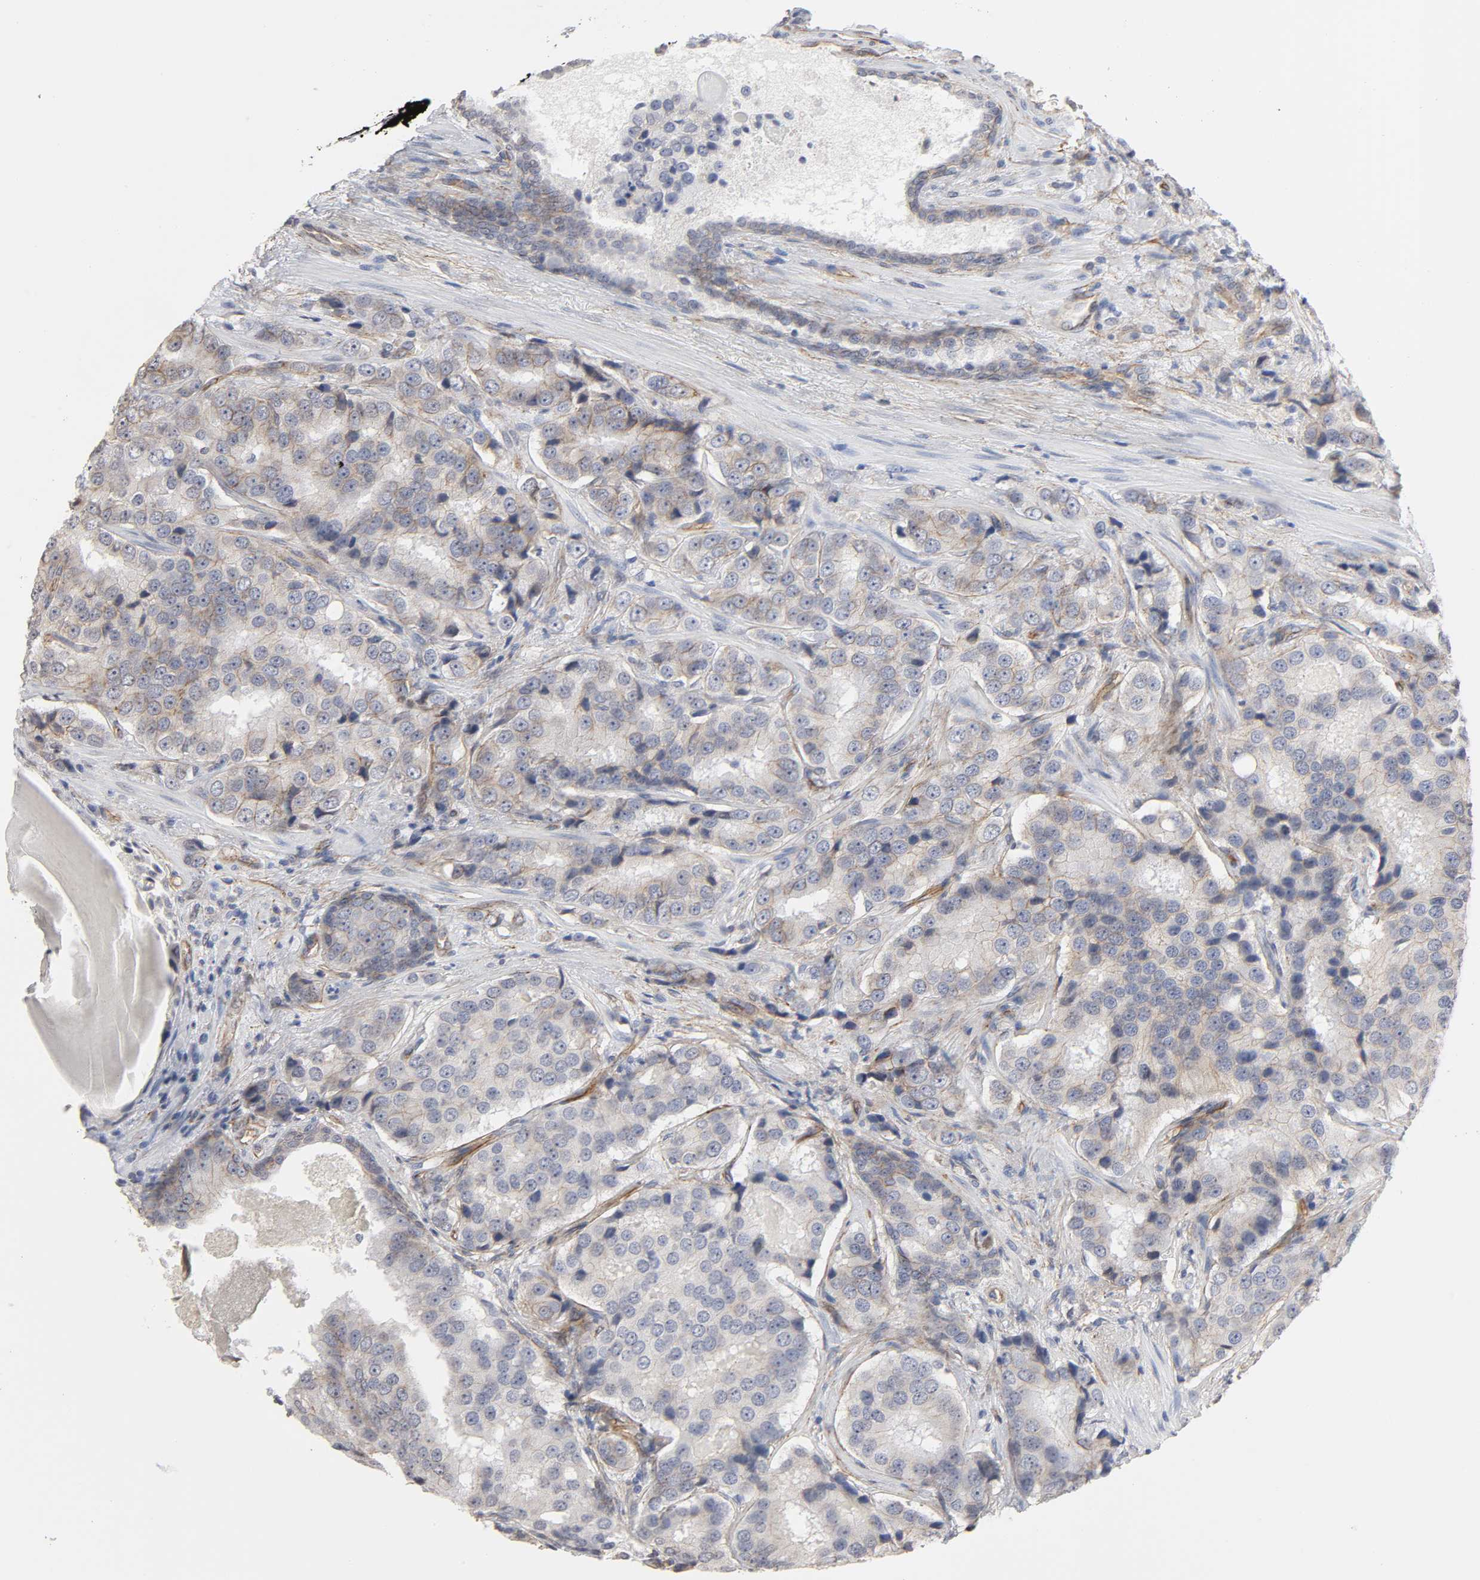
{"staining": {"intensity": "weak", "quantity": "25%-75%", "location": "cytoplasmic/membranous"}, "tissue": "prostate cancer", "cell_type": "Tumor cells", "image_type": "cancer", "snomed": [{"axis": "morphology", "description": "Adenocarcinoma, High grade"}, {"axis": "topography", "description": "Prostate"}], "caption": "Protein staining of prostate cancer (adenocarcinoma (high-grade)) tissue reveals weak cytoplasmic/membranous positivity in approximately 25%-75% of tumor cells.", "gene": "SPTAN1", "patient": {"sex": "male", "age": 58}}